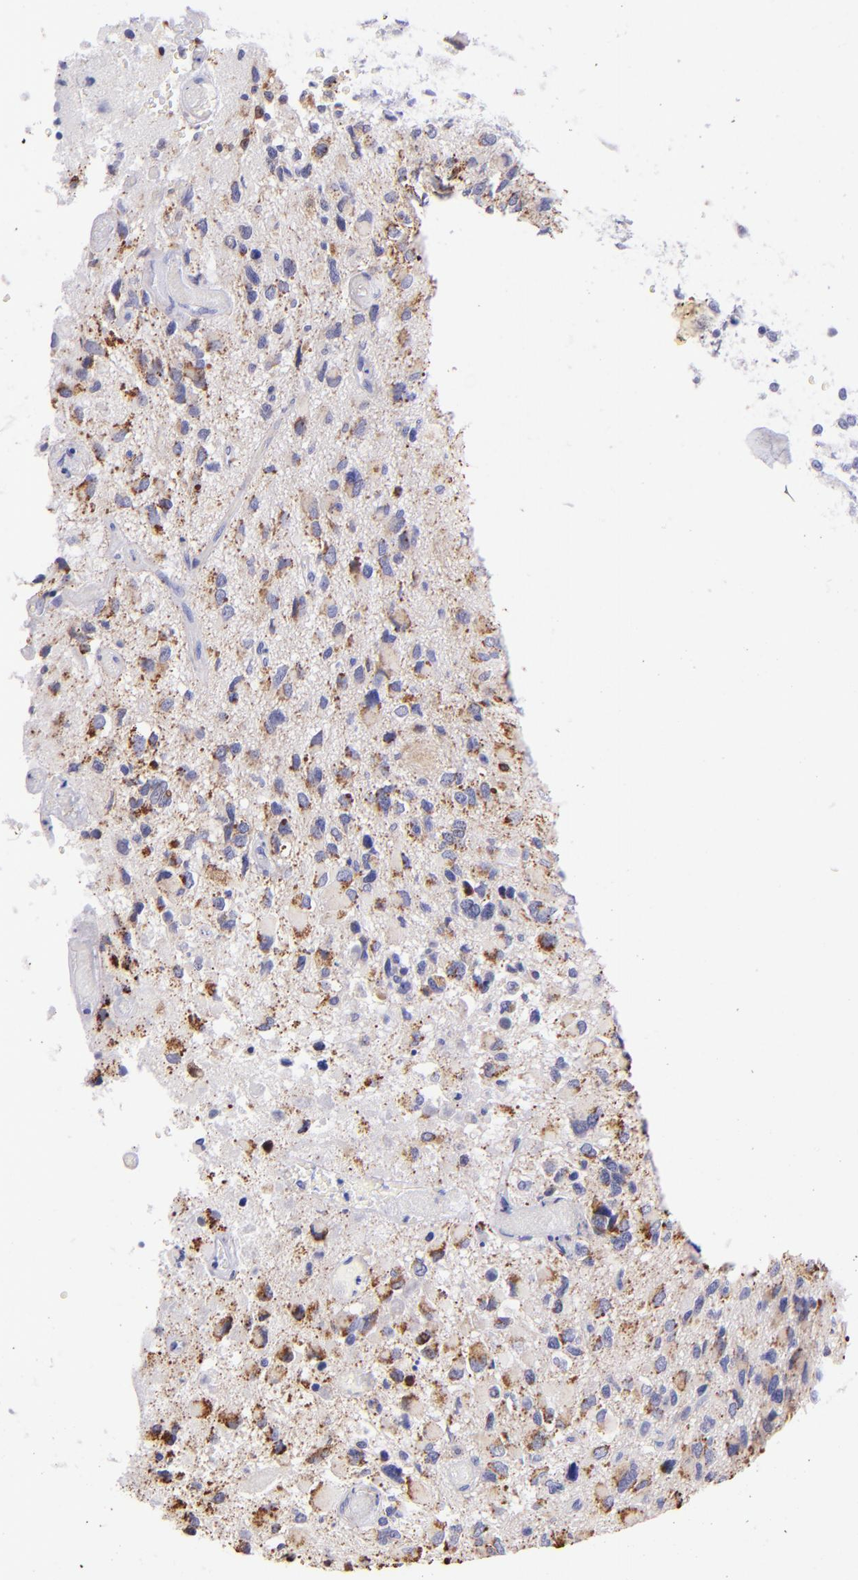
{"staining": {"intensity": "weak", "quantity": ">75%", "location": "cytoplasmic/membranous"}, "tissue": "glioma", "cell_type": "Tumor cells", "image_type": "cancer", "snomed": [{"axis": "morphology", "description": "Glioma, malignant, High grade"}, {"axis": "topography", "description": "Brain"}], "caption": "Immunohistochemistry of glioma reveals low levels of weak cytoplasmic/membranous staining in about >75% of tumor cells.", "gene": "SH2D4A", "patient": {"sex": "male", "age": 69}}